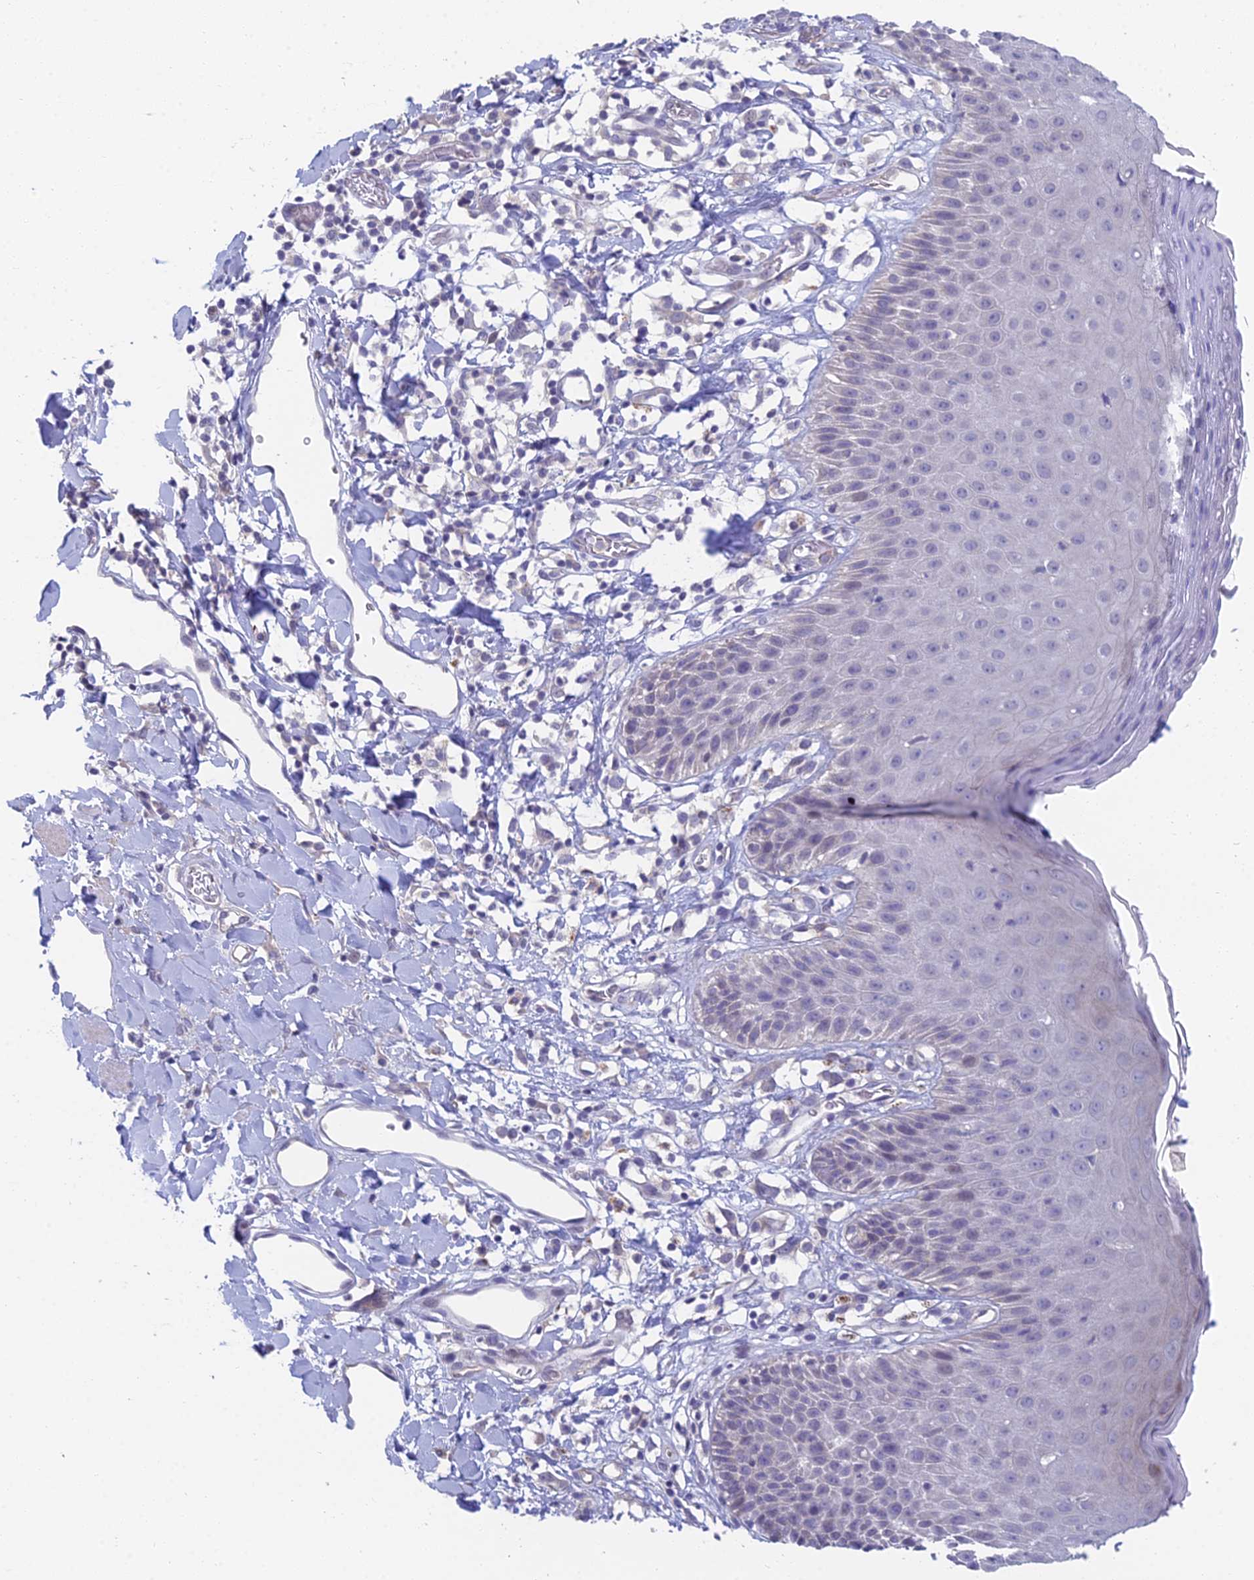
{"staining": {"intensity": "negative", "quantity": "none", "location": "none"}, "tissue": "skin", "cell_type": "Epidermal cells", "image_type": "normal", "snomed": [{"axis": "morphology", "description": "Normal tissue, NOS"}, {"axis": "topography", "description": "Vulva"}], "caption": "Immunohistochemical staining of unremarkable human skin shows no significant staining in epidermal cells. (DAB immunohistochemistry (IHC), high magnification).", "gene": "METTL26", "patient": {"sex": "female", "age": 68}}